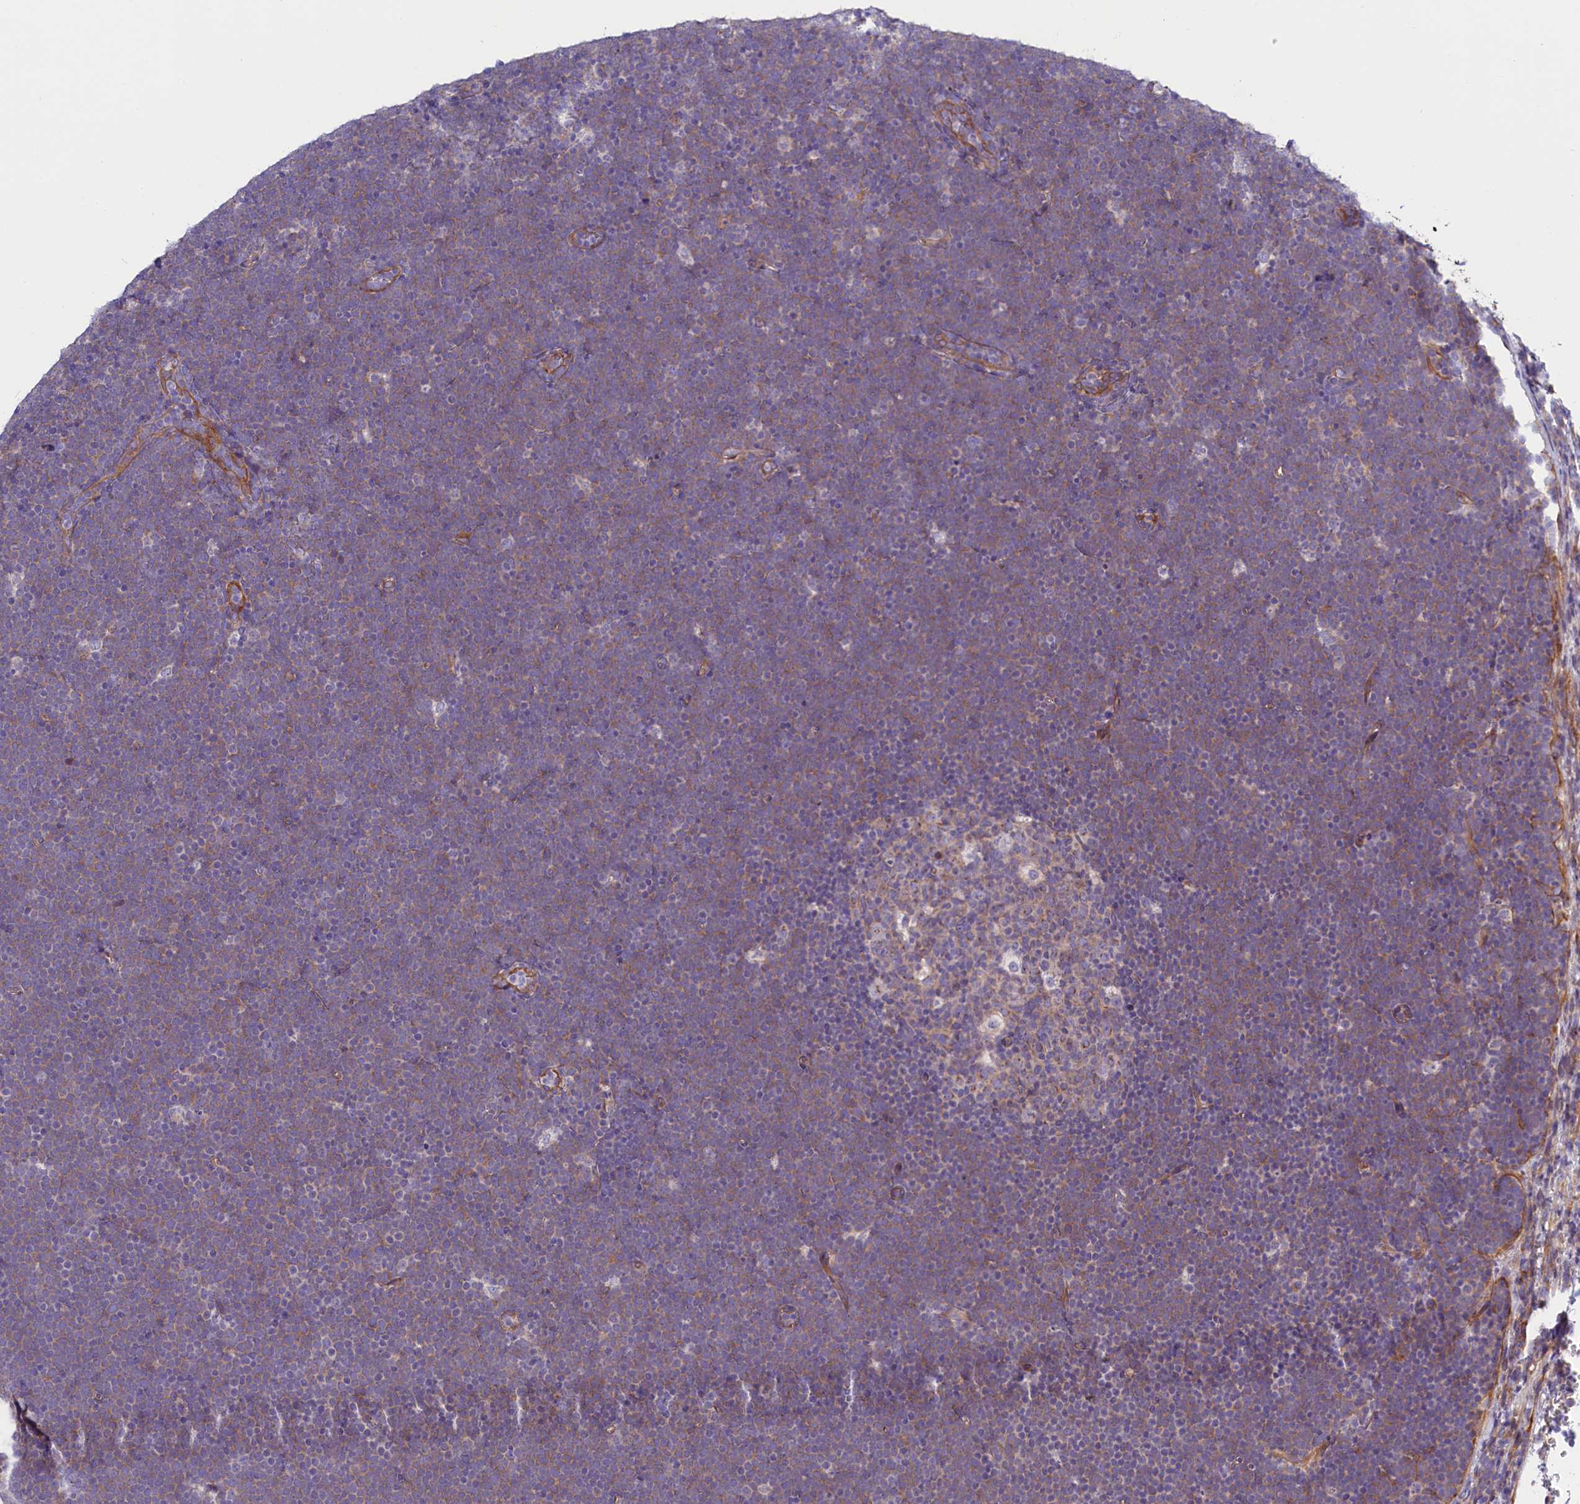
{"staining": {"intensity": "negative", "quantity": "none", "location": "none"}, "tissue": "lymphoma", "cell_type": "Tumor cells", "image_type": "cancer", "snomed": [{"axis": "morphology", "description": "Malignant lymphoma, non-Hodgkin's type, High grade"}, {"axis": "topography", "description": "Lymph node"}], "caption": "An IHC micrograph of malignant lymphoma, non-Hodgkin's type (high-grade) is shown. There is no staining in tumor cells of malignant lymphoma, non-Hodgkin's type (high-grade).", "gene": "PPP1R13L", "patient": {"sex": "male", "age": 13}}